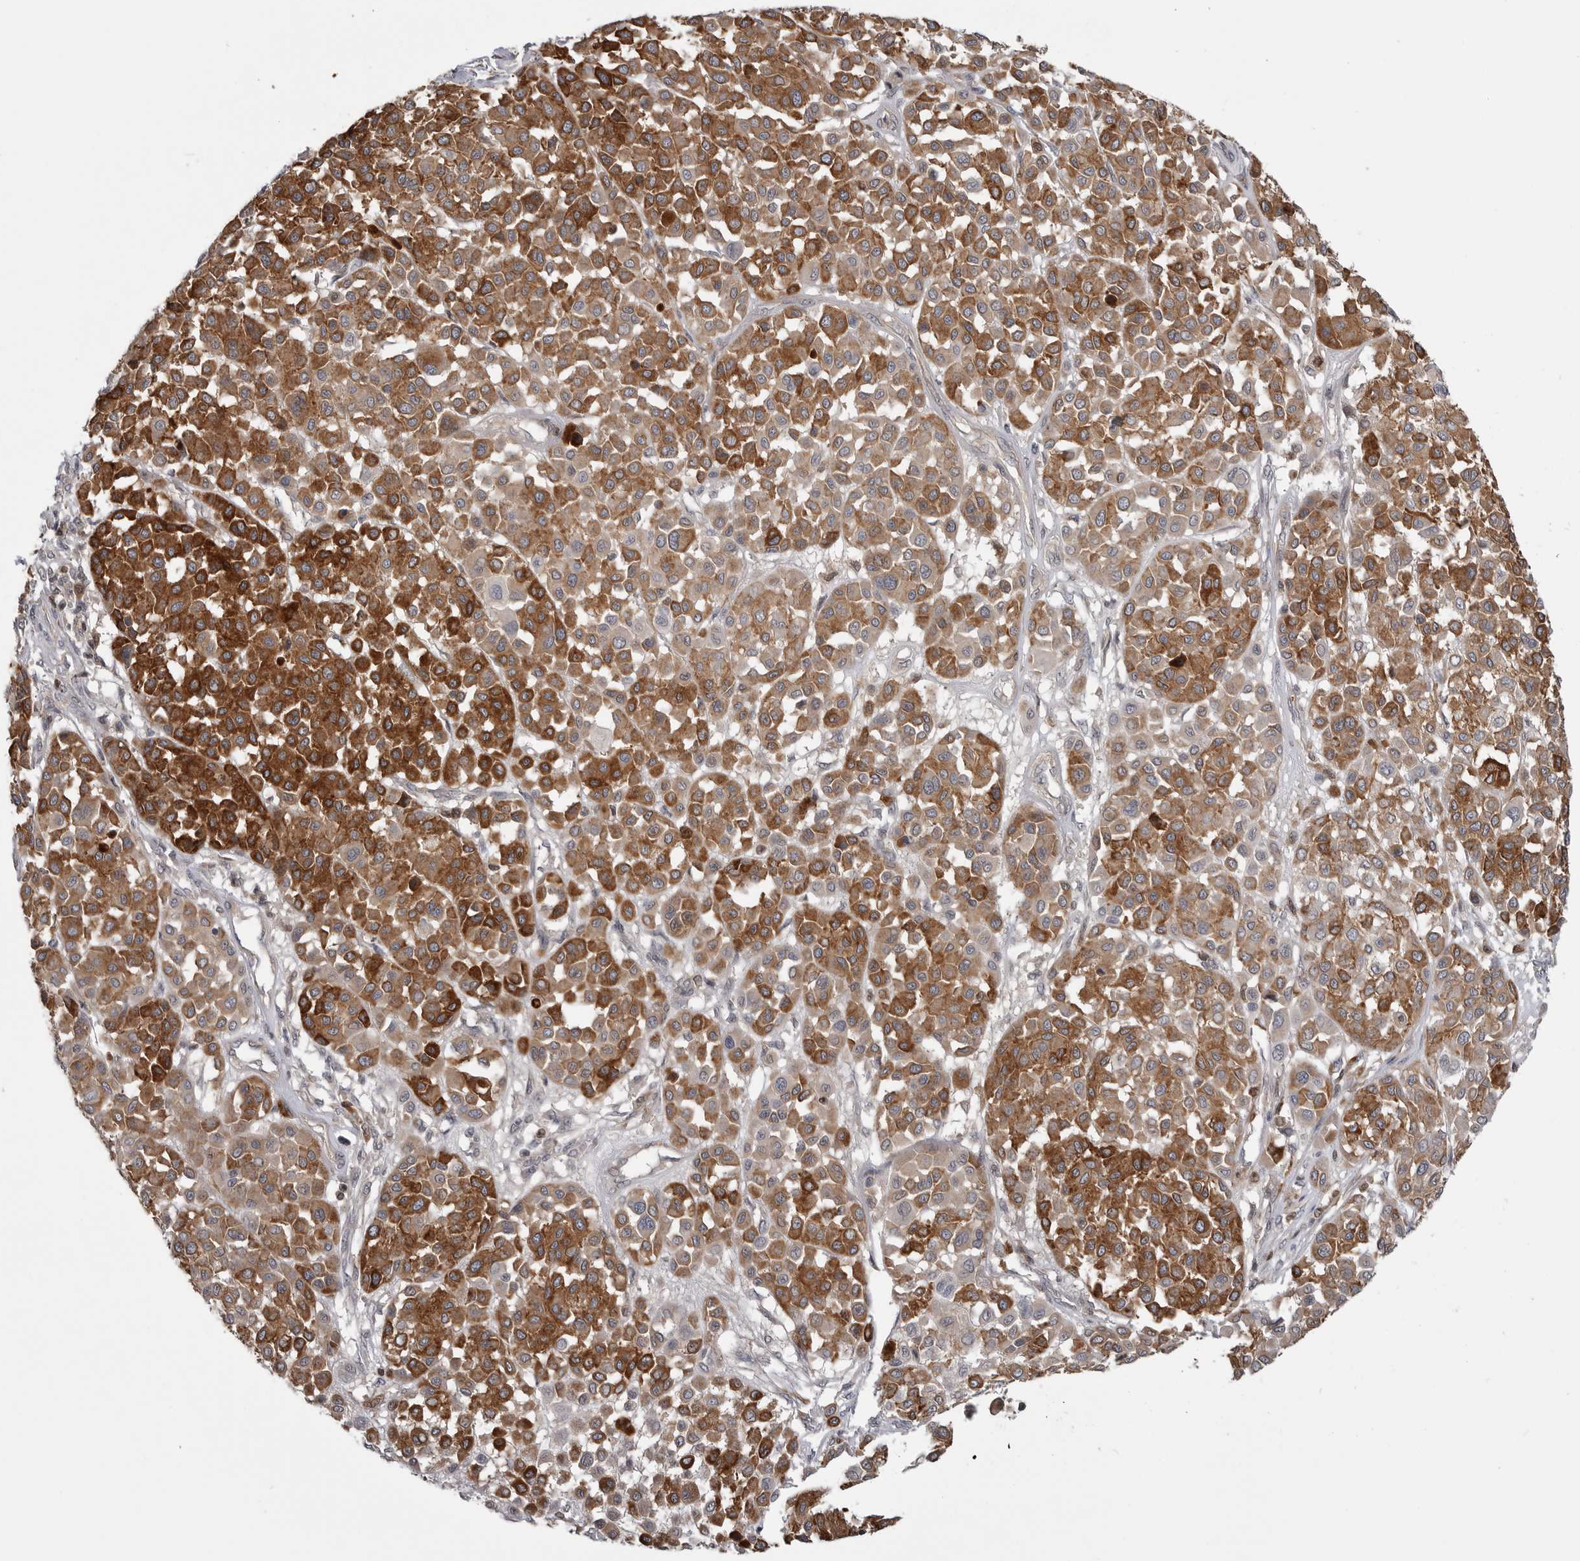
{"staining": {"intensity": "moderate", "quantity": "25%-75%", "location": "cytoplasmic/membranous"}, "tissue": "melanoma", "cell_type": "Tumor cells", "image_type": "cancer", "snomed": [{"axis": "morphology", "description": "Malignant melanoma, Metastatic site"}, {"axis": "topography", "description": "Soft tissue"}], "caption": "Tumor cells exhibit moderate cytoplasmic/membranous positivity in about 25%-75% of cells in malignant melanoma (metastatic site). Immunohistochemistry (ihc) stains the protein in brown and the nuclei are stained blue.", "gene": "MAPK13", "patient": {"sex": "male", "age": 41}}